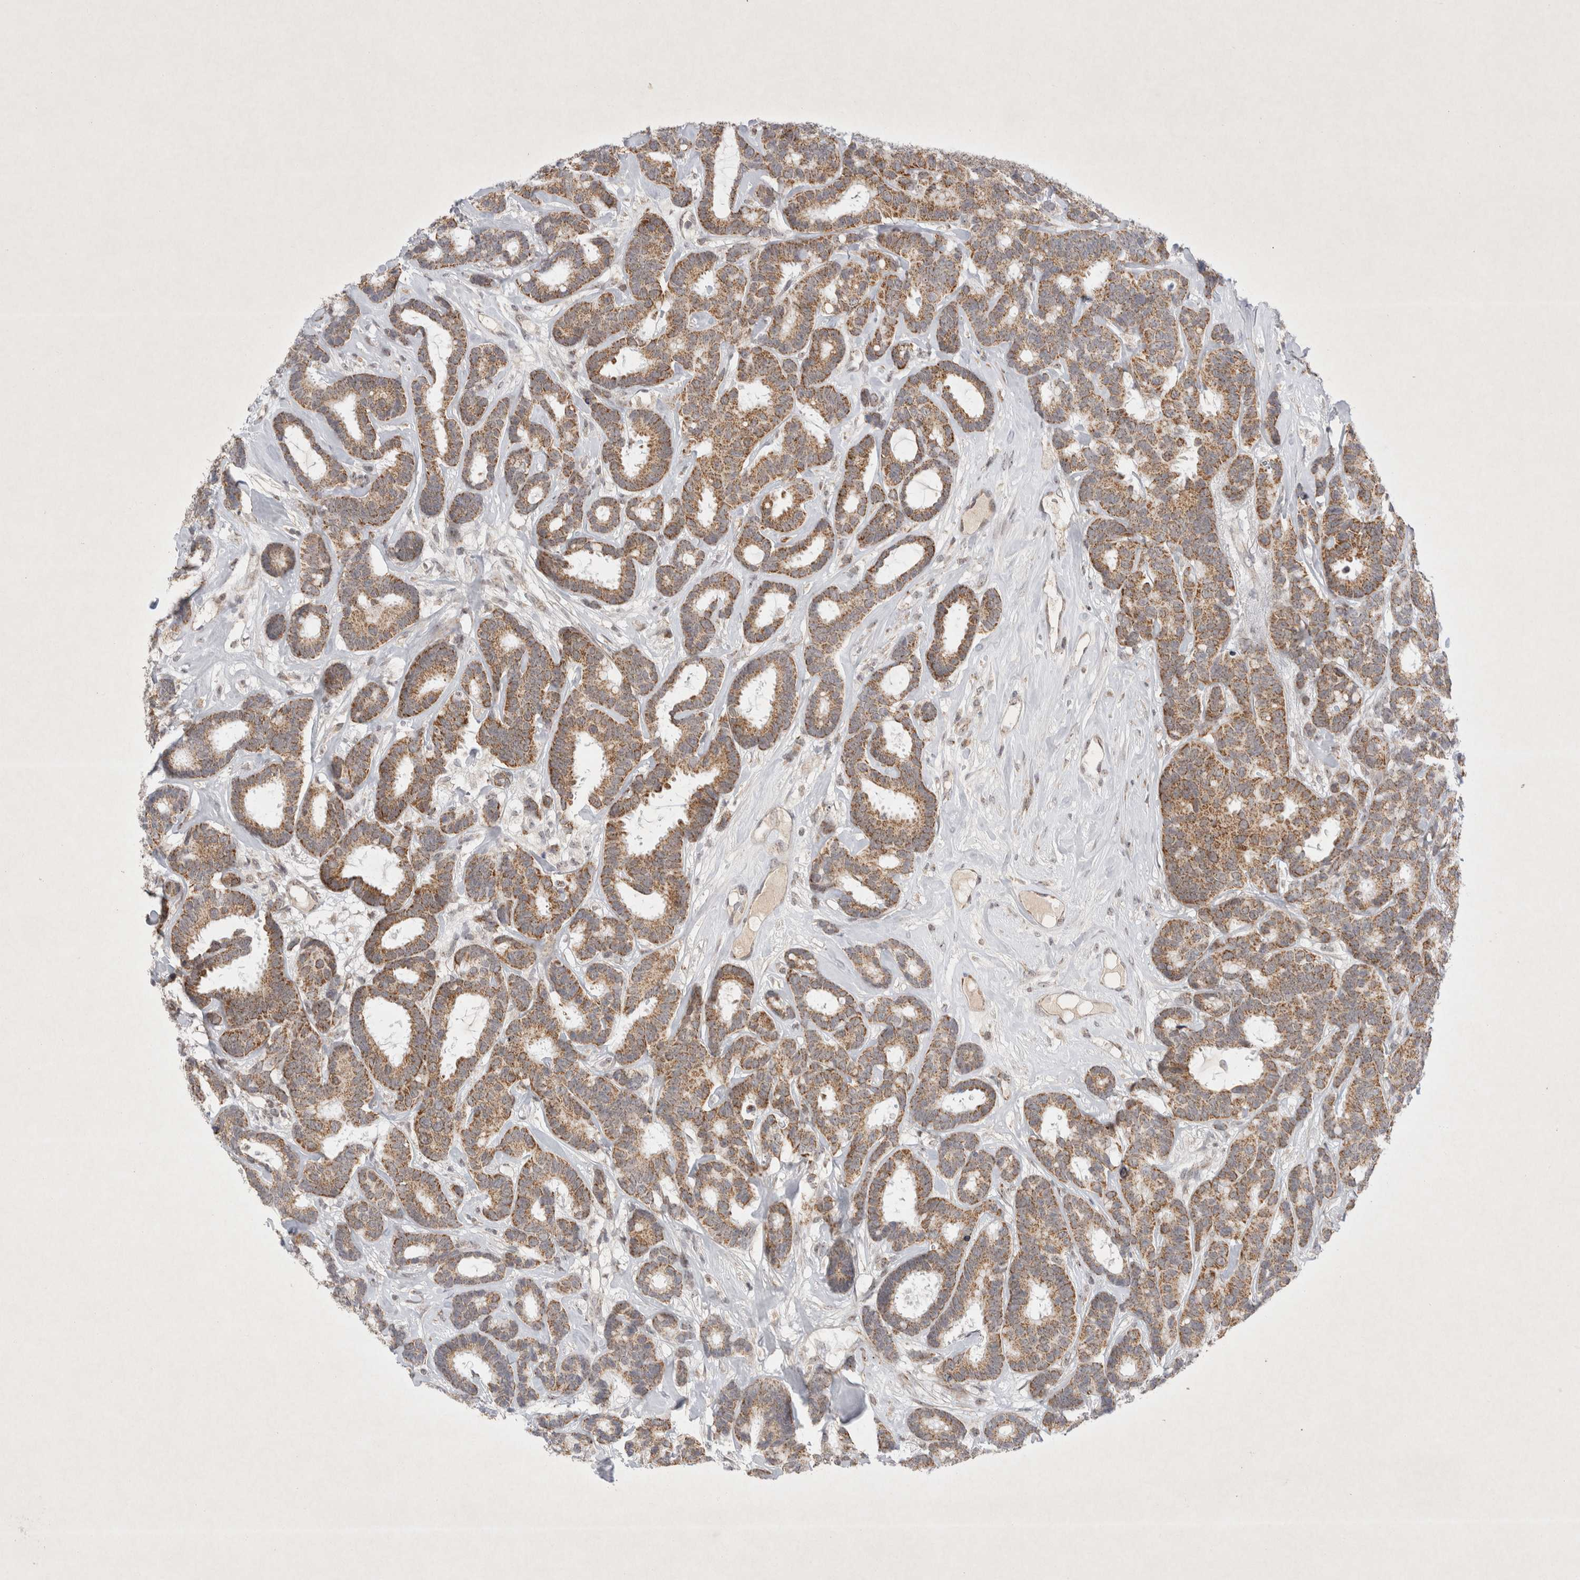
{"staining": {"intensity": "moderate", "quantity": ">75%", "location": "cytoplasmic/membranous"}, "tissue": "breast cancer", "cell_type": "Tumor cells", "image_type": "cancer", "snomed": [{"axis": "morphology", "description": "Duct carcinoma"}, {"axis": "topography", "description": "Breast"}], "caption": "About >75% of tumor cells in human breast cancer (intraductal carcinoma) reveal moderate cytoplasmic/membranous protein positivity as visualized by brown immunohistochemical staining.", "gene": "MRPL37", "patient": {"sex": "female", "age": 87}}